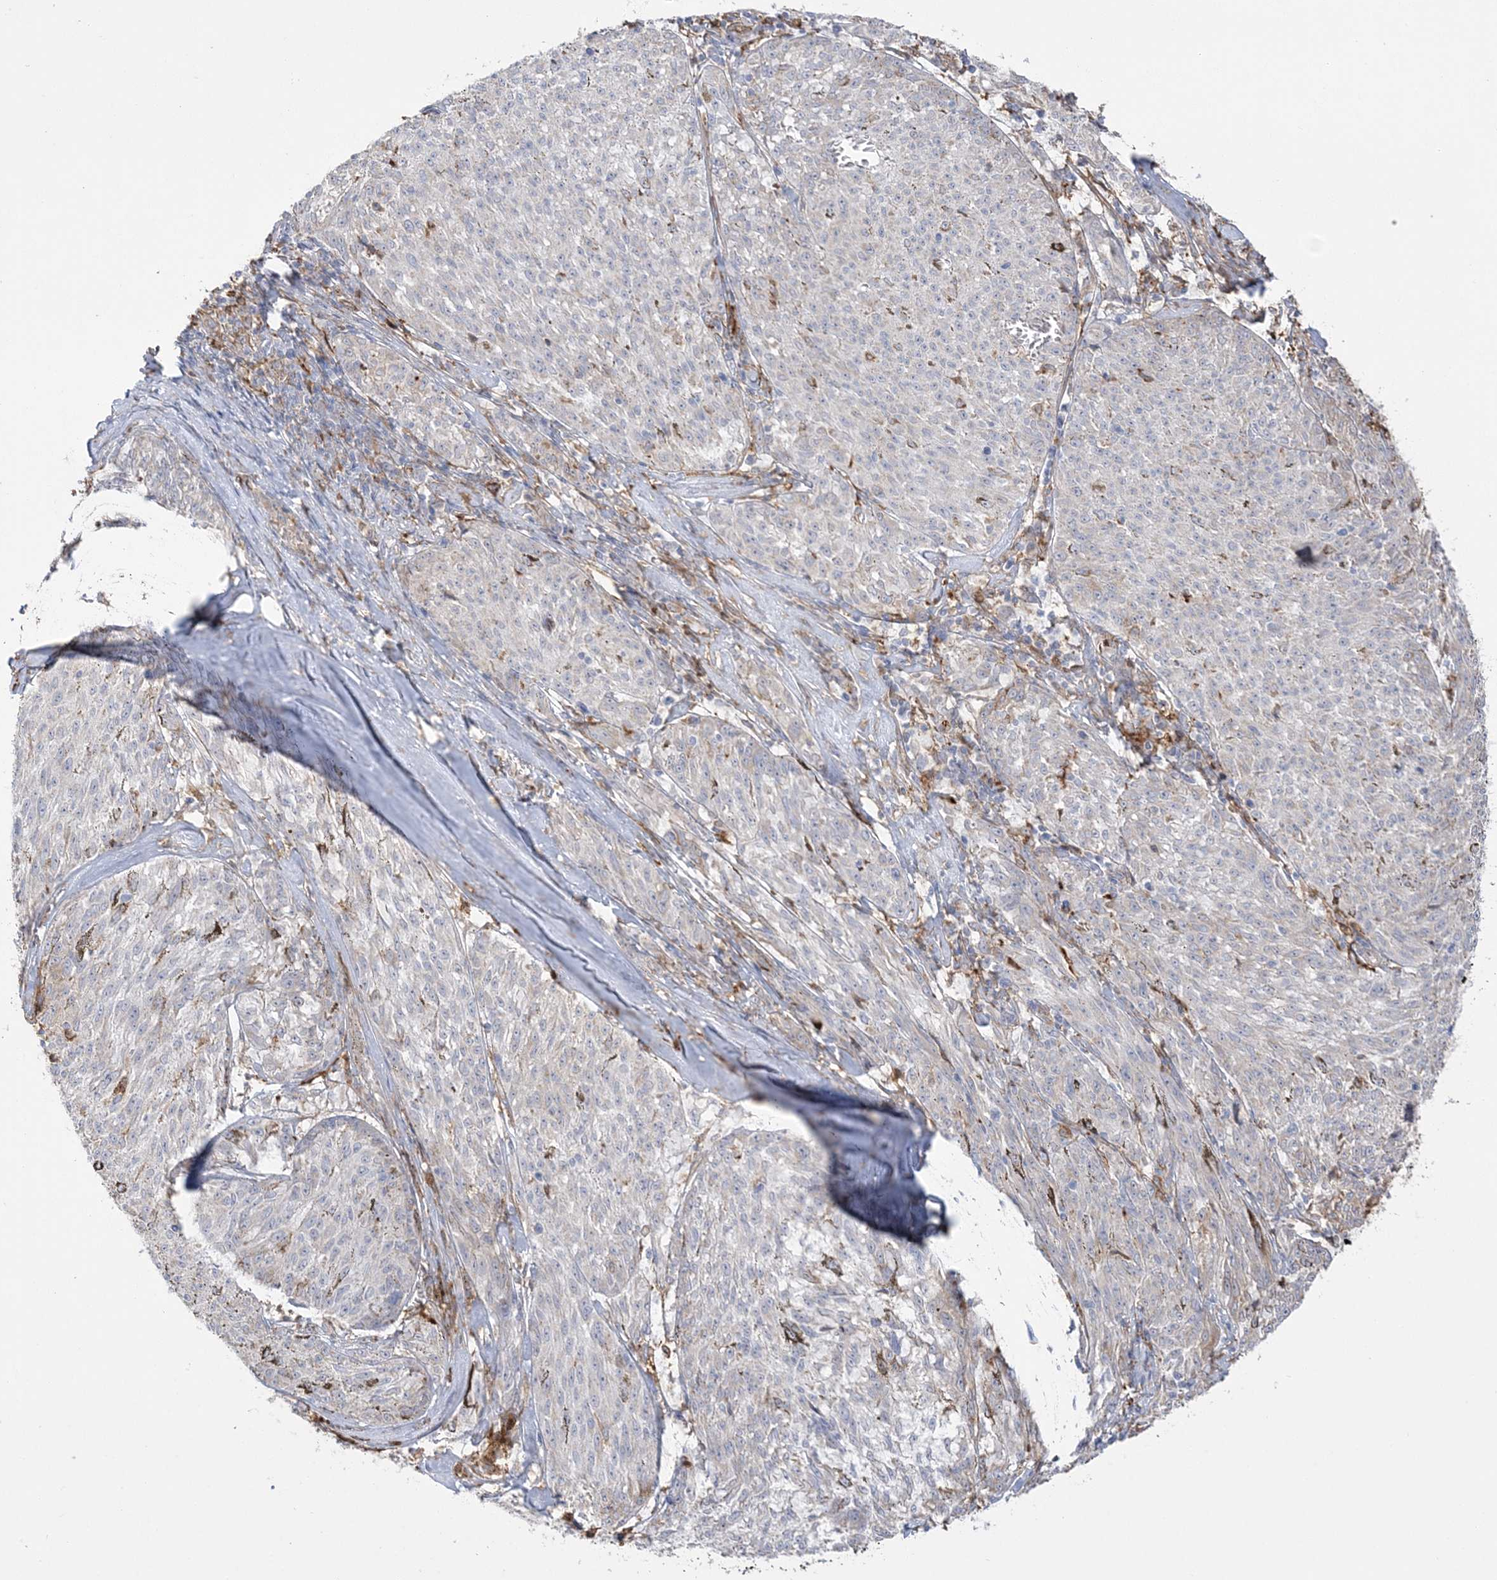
{"staining": {"intensity": "negative", "quantity": "none", "location": "none"}, "tissue": "melanoma", "cell_type": "Tumor cells", "image_type": "cancer", "snomed": [{"axis": "morphology", "description": "Malignant melanoma, NOS"}, {"axis": "topography", "description": "Skin"}], "caption": "This micrograph is of malignant melanoma stained with immunohistochemistry (IHC) to label a protein in brown with the nuclei are counter-stained blue. There is no expression in tumor cells.", "gene": "HAAO", "patient": {"sex": "female", "age": 72}}